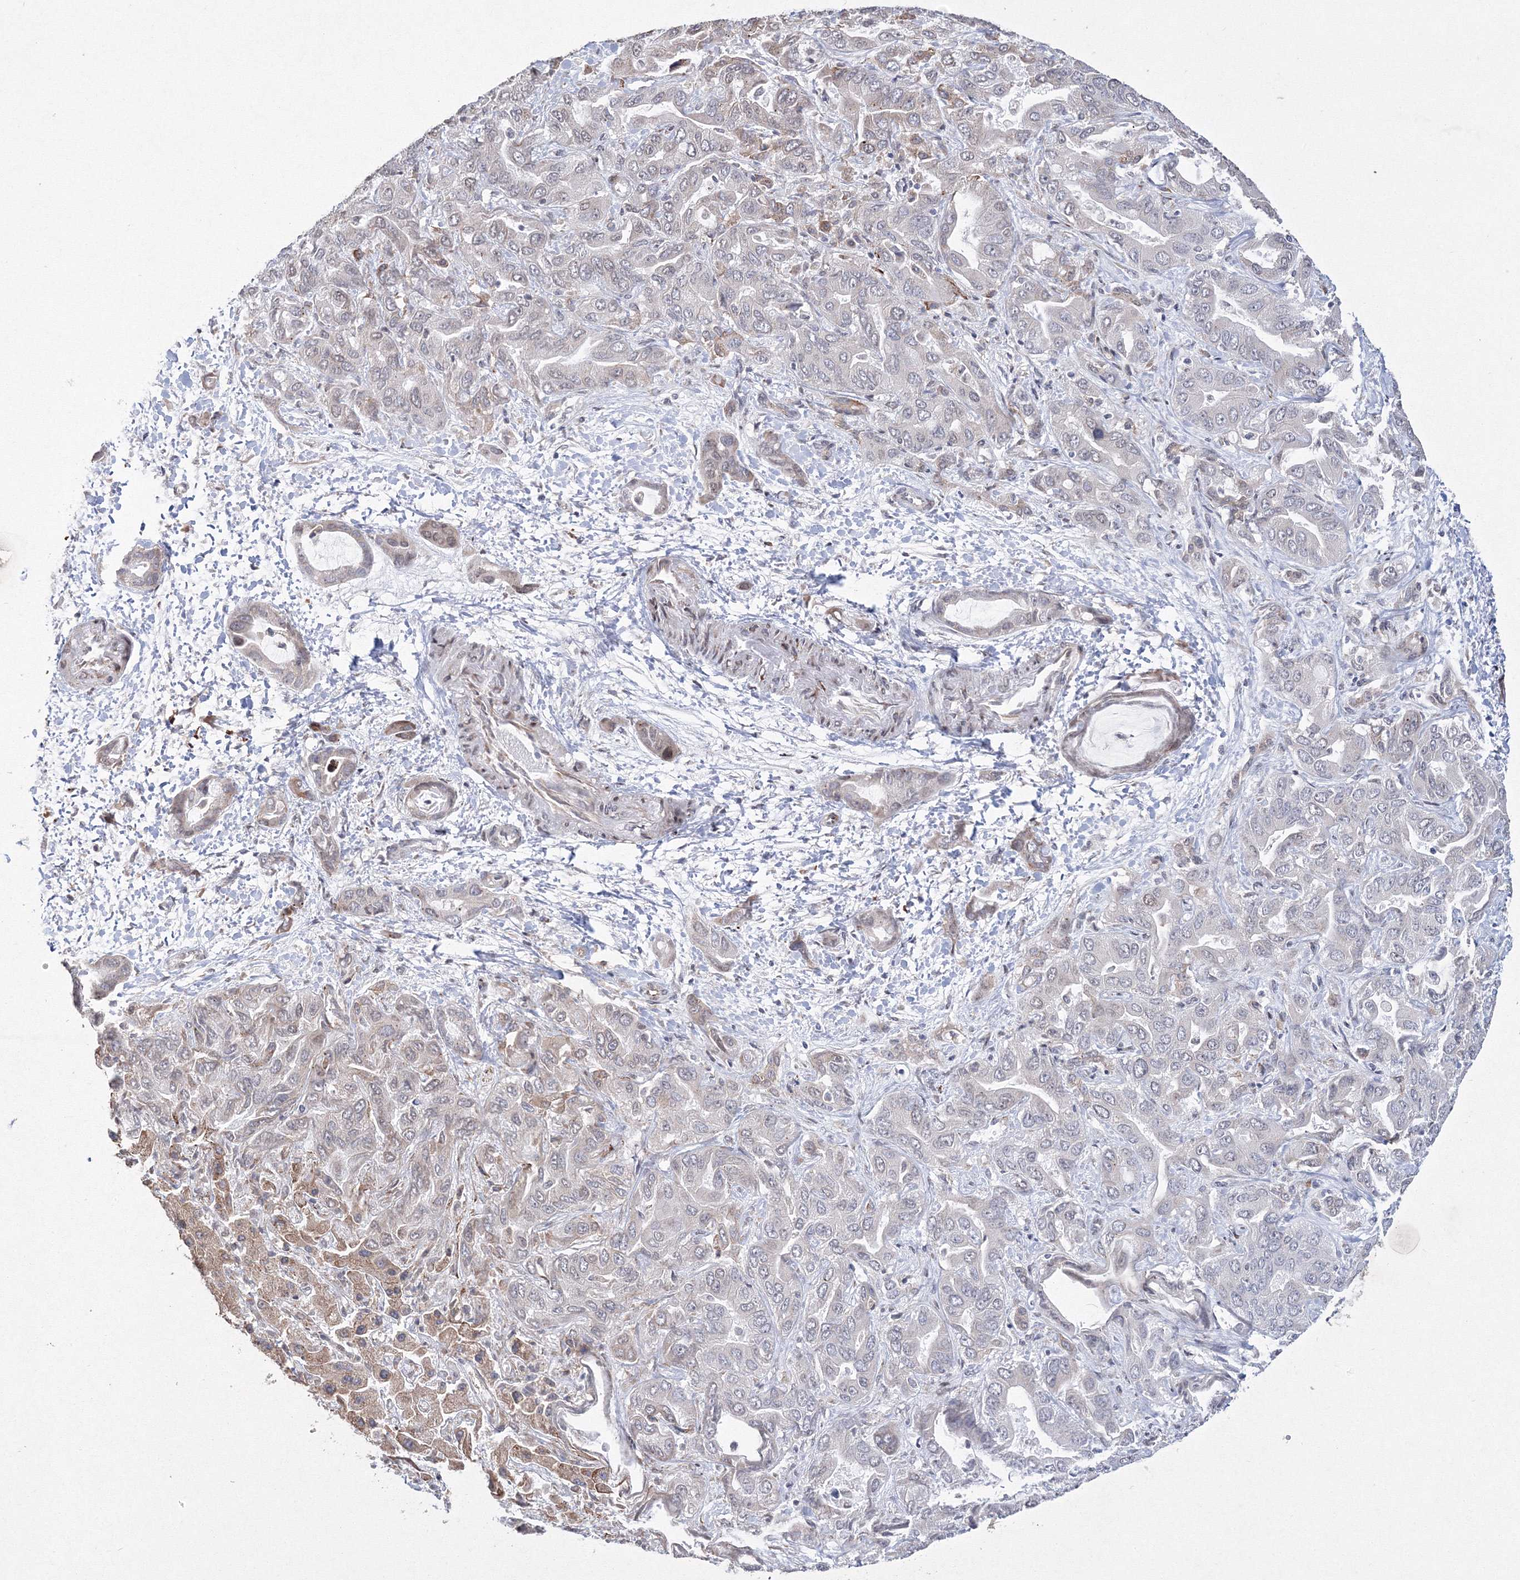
{"staining": {"intensity": "negative", "quantity": "none", "location": "none"}, "tissue": "liver cancer", "cell_type": "Tumor cells", "image_type": "cancer", "snomed": [{"axis": "morphology", "description": "Cholangiocarcinoma"}, {"axis": "topography", "description": "Liver"}], "caption": "The histopathology image reveals no significant positivity in tumor cells of liver cholangiocarcinoma. (DAB (3,3'-diaminobenzidine) IHC visualized using brightfield microscopy, high magnification).", "gene": "EFCAB12", "patient": {"sex": "female", "age": 52}}